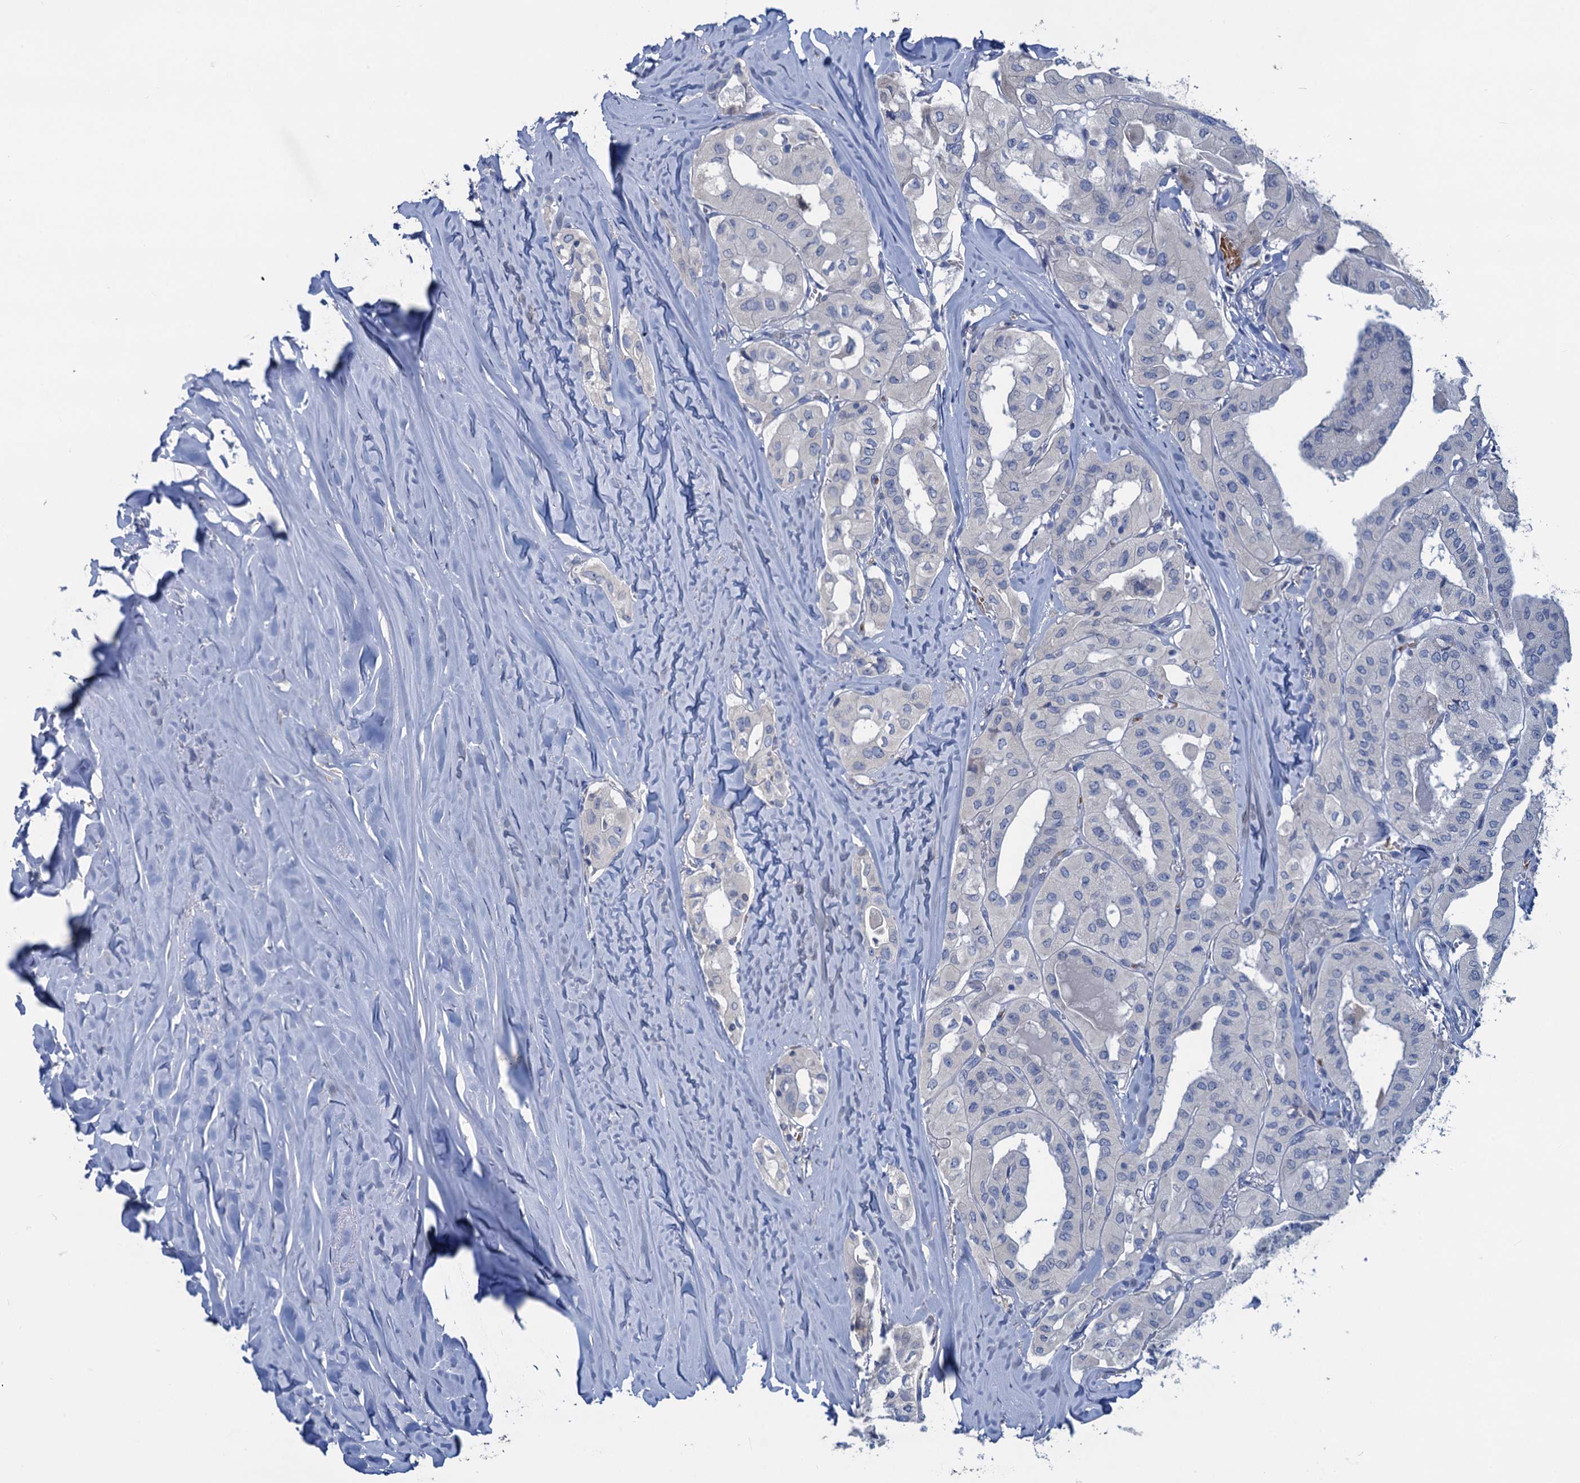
{"staining": {"intensity": "negative", "quantity": "none", "location": "none"}, "tissue": "thyroid cancer", "cell_type": "Tumor cells", "image_type": "cancer", "snomed": [{"axis": "morphology", "description": "Papillary adenocarcinoma, NOS"}, {"axis": "topography", "description": "Thyroid gland"}], "caption": "Human thyroid cancer stained for a protein using IHC displays no staining in tumor cells.", "gene": "RTKN2", "patient": {"sex": "female", "age": 59}}